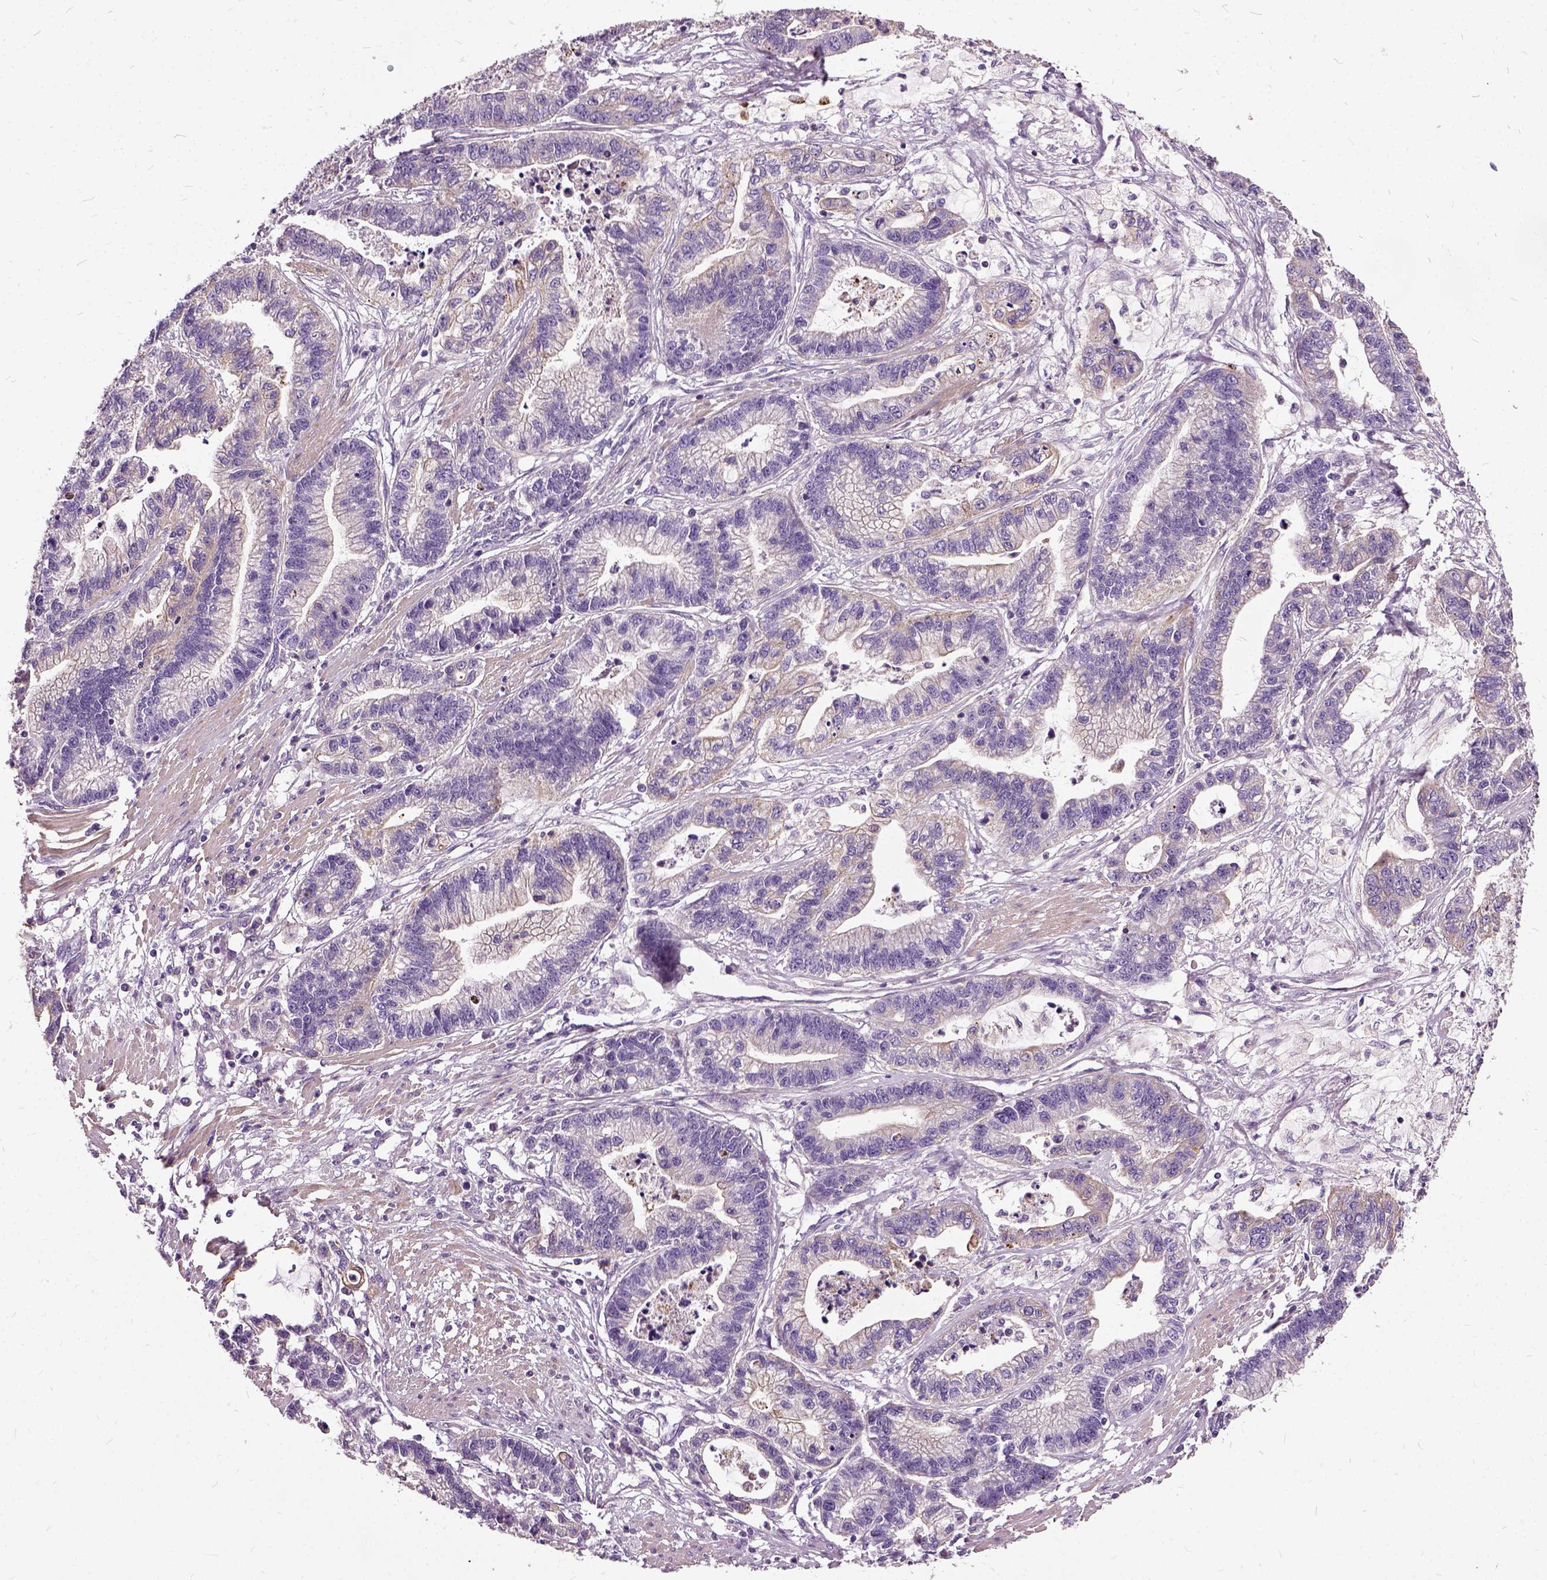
{"staining": {"intensity": "negative", "quantity": "none", "location": "none"}, "tissue": "stomach cancer", "cell_type": "Tumor cells", "image_type": "cancer", "snomed": [{"axis": "morphology", "description": "Adenocarcinoma, NOS"}, {"axis": "topography", "description": "Stomach"}], "caption": "Tumor cells show no significant positivity in stomach adenocarcinoma. Nuclei are stained in blue.", "gene": "ILRUN", "patient": {"sex": "male", "age": 83}}